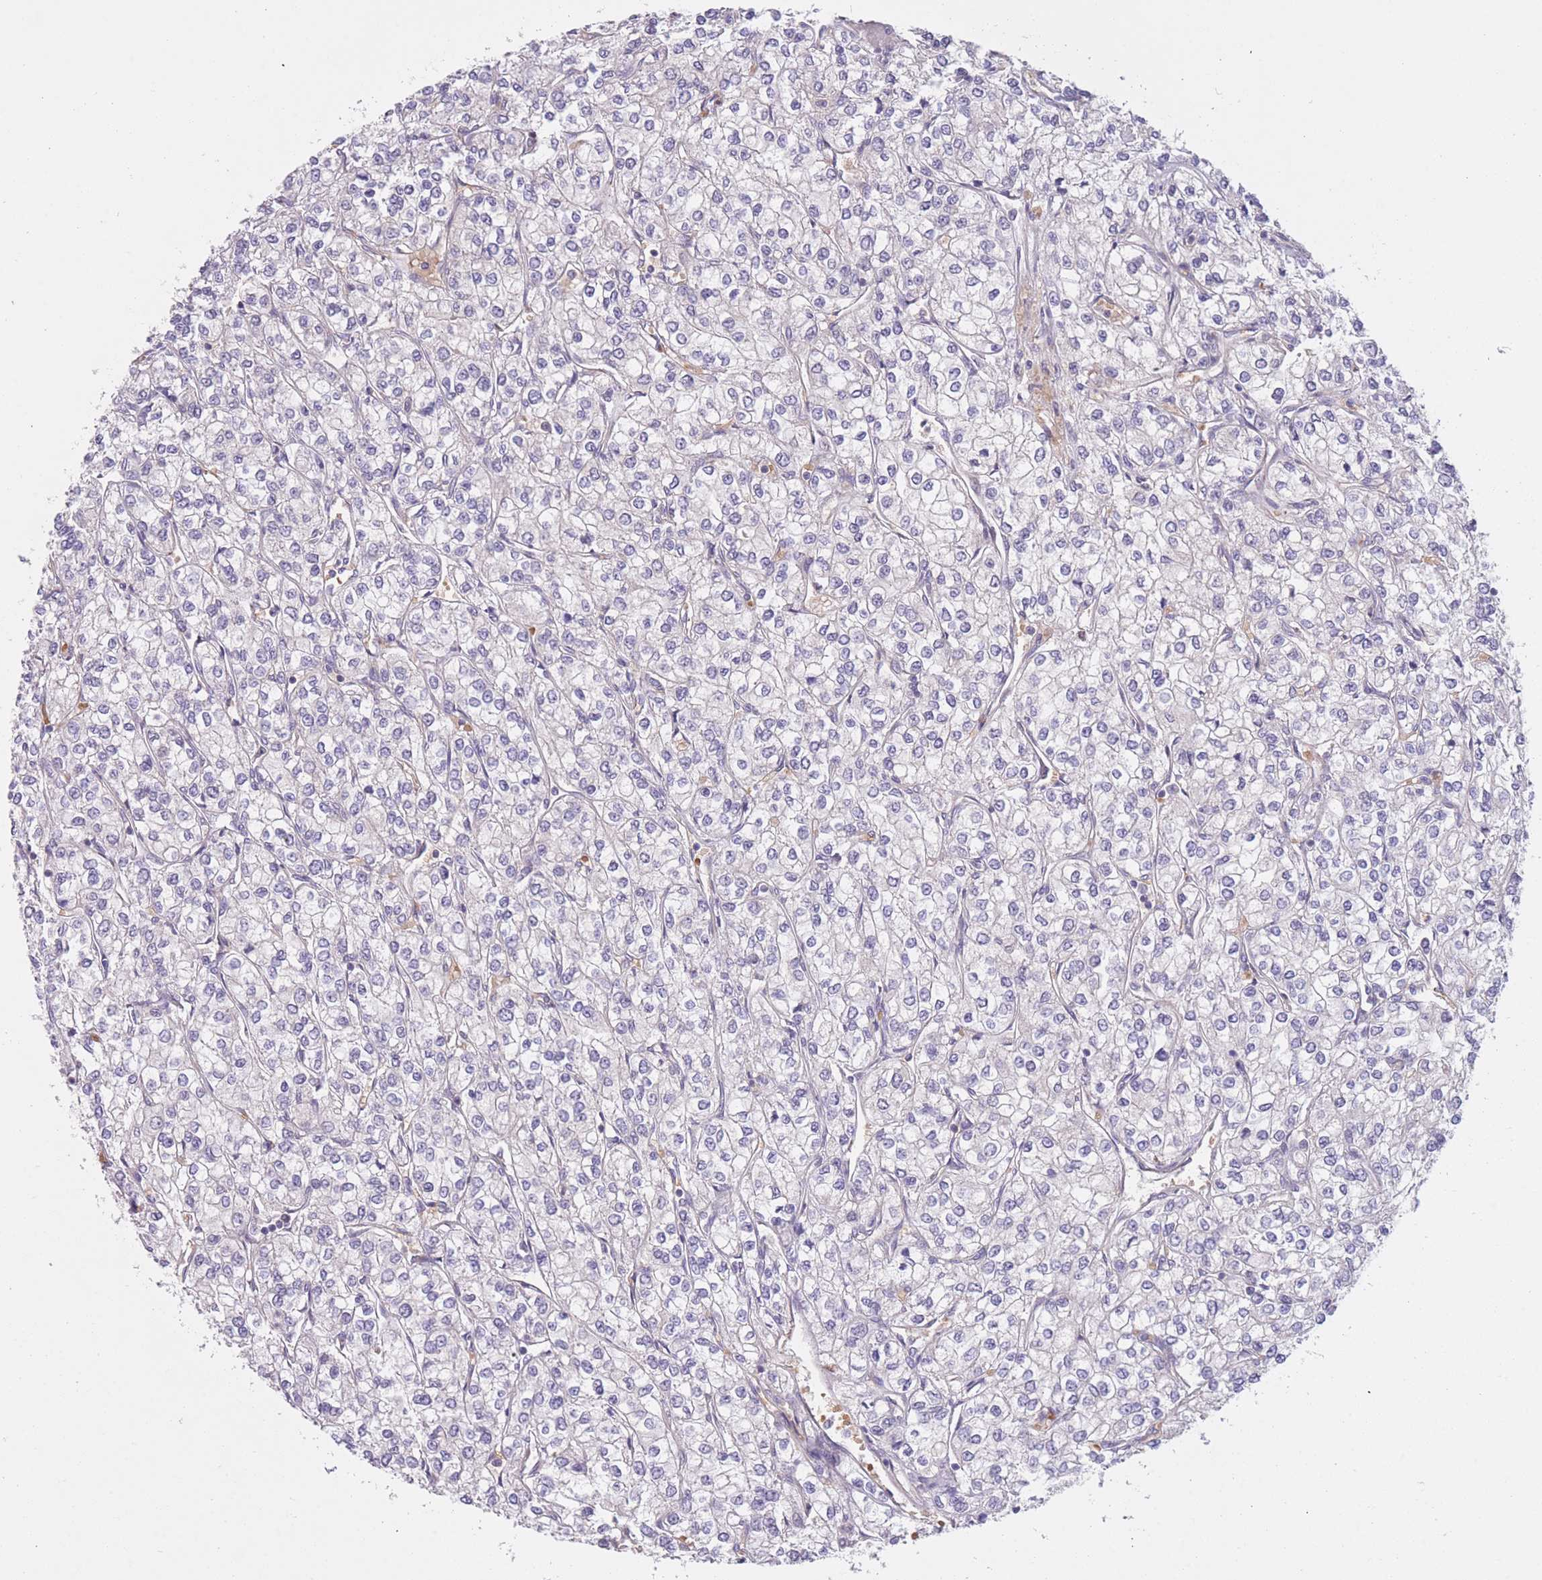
{"staining": {"intensity": "negative", "quantity": "none", "location": "none"}, "tissue": "renal cancer", "cell_type": "Tumor cells", "image_type": "cancer", "snomed": [{"axis": "morphology", "description": "Adenocarcinoma, NOS"}, {"axis": "topography", "description": "Kidney"}], "caption": "The micrograph exhibits no significant positivity in tumor cells of renal adenocarcinoma.", "gene": "FUT5", "patient": {"sex": "male", "age": 80}}